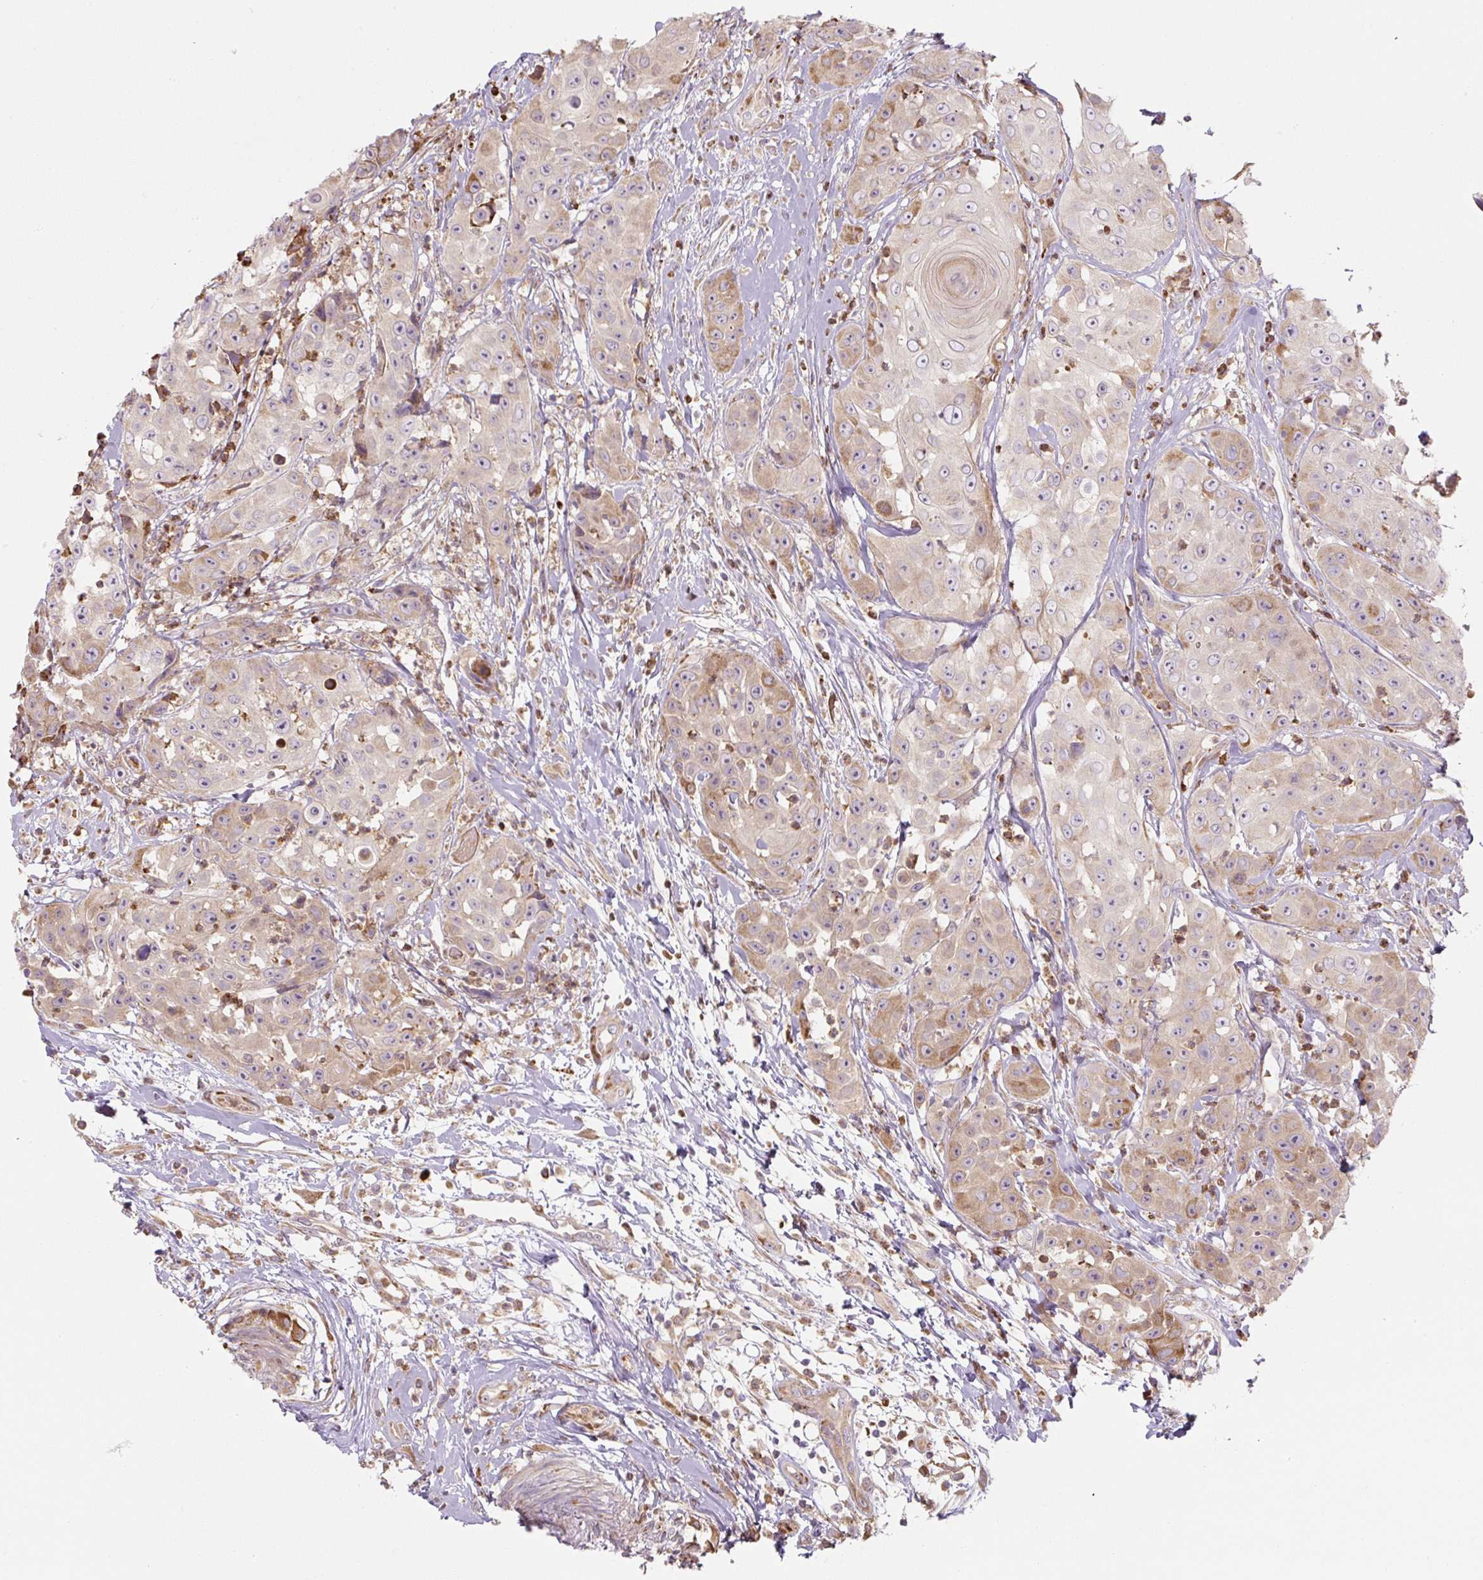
{"staining": {"intensity": "moderate", "quantity": "<25%", "location": "cytoplasmic/membranous"}, "tissue": "head and neck cancer", "cell_type": "Tumor cells", "image_type": "cancer", "snomed": [{"axis": "morphology", "description": "Squamous cell carcinoma, NOS"}, {"axis": "topography", "description": "Head-Neck"}], "caption": "Head and neck cancer (squamous cell carcinoma) stained for a protein exhibits moderate cytoplasmic/membranous positivity in tumor cells.", "gene": "RASA1", "patient": {"sex": "male", "age": 83}}